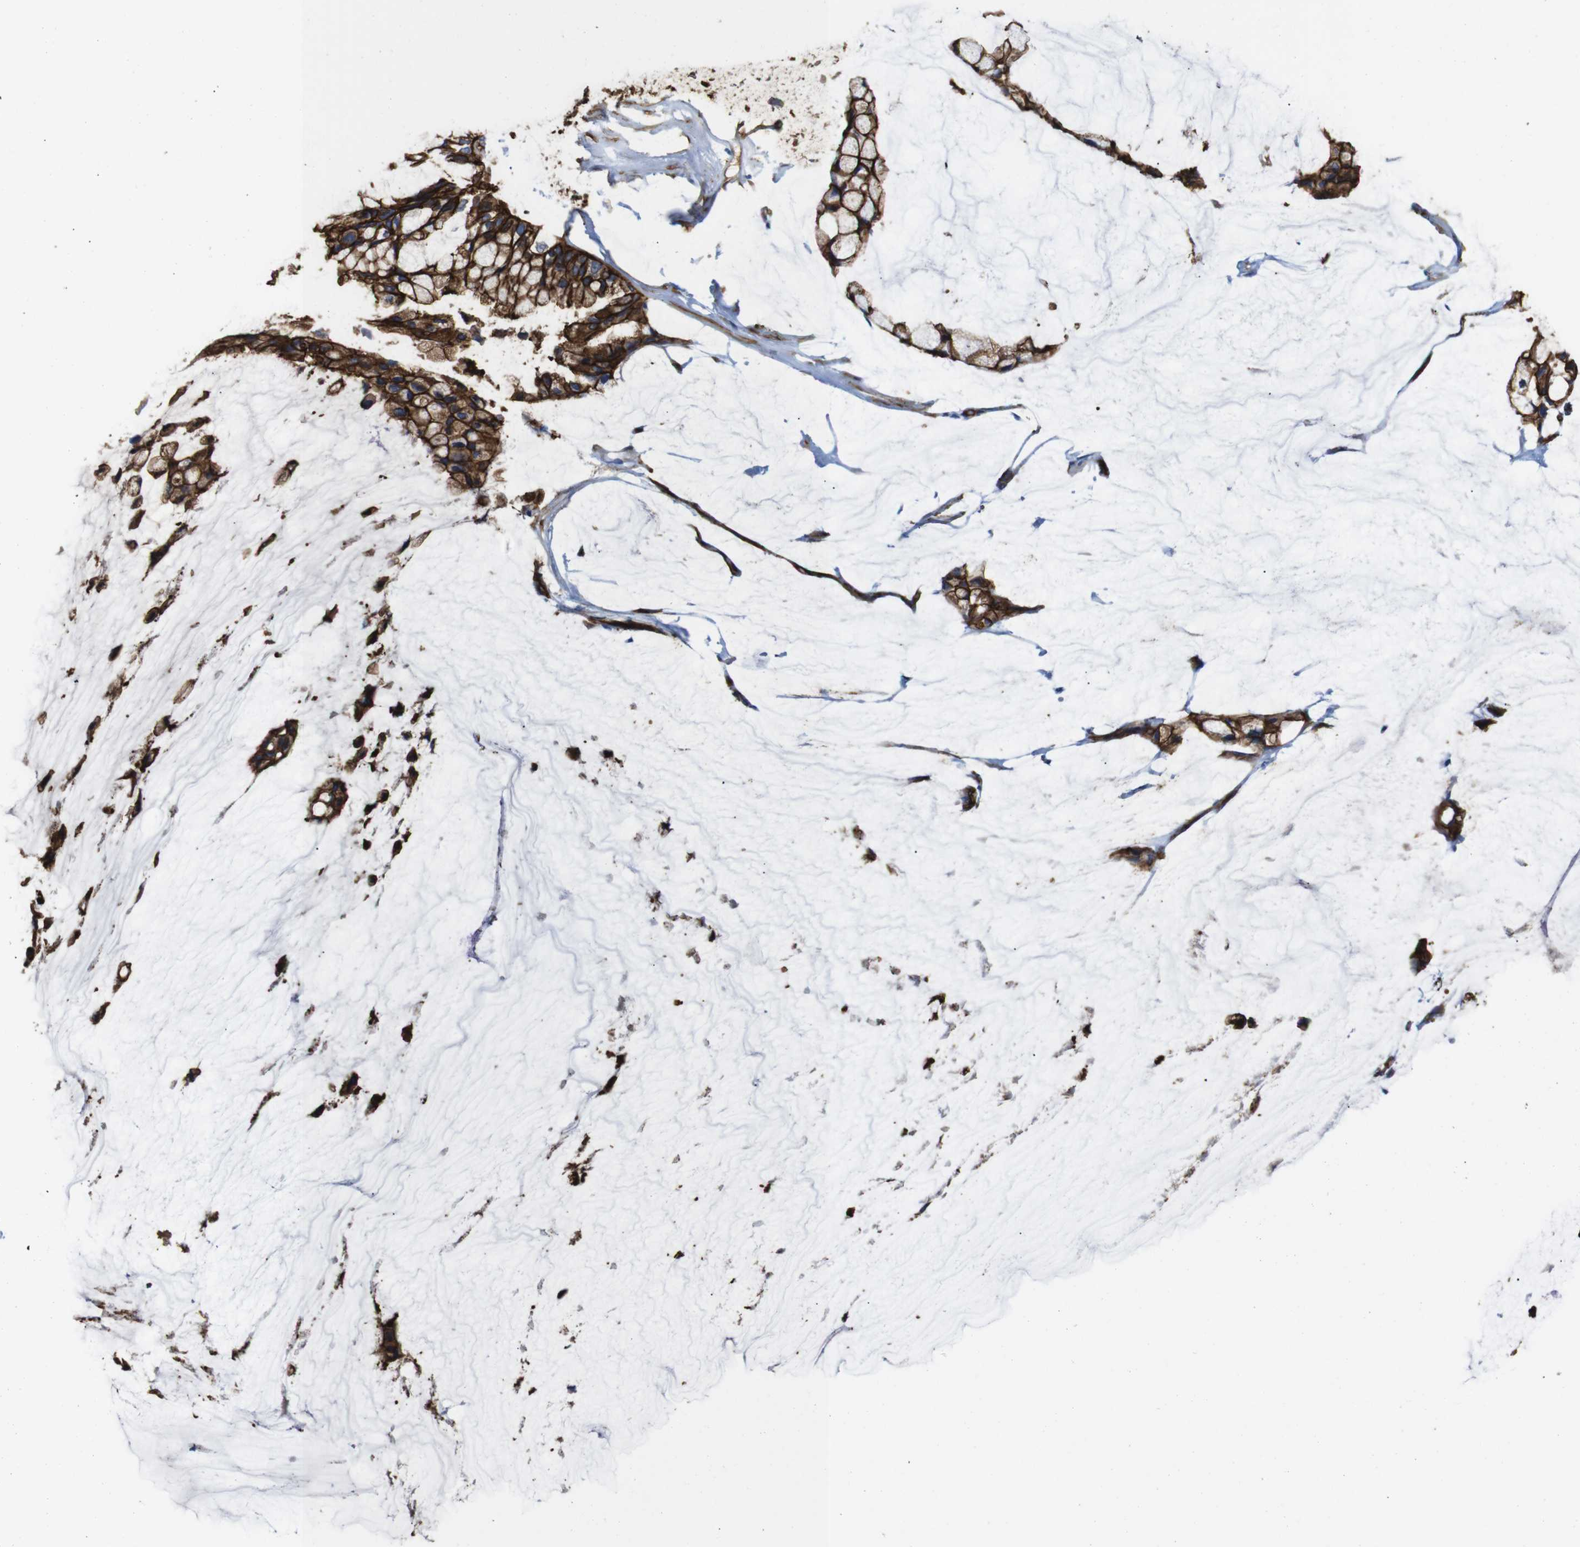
{"staining": {"intensity": "strong", "quantity": ">75%", "location": "cytoplasmic/membranous"}, "tissue": "ovarian cancer", "cell_type": "Tumor cells", "image_type": "cancer", "snomed": [{"axis": "morphology", "description": "Cystadenocarcinoma, mucinous, NOS"}, {"axis": "topography", "description": "Ovary"}], "caption": "Immunohistochemical staining of ovarian mucinous cystadenocarcinoma shows high levels of strong cytoplasmic/membranous expression in approximately >75% of tumor cells.", "gene": "SPTBN1", "patient": {"sex": "female", "age": 39}}